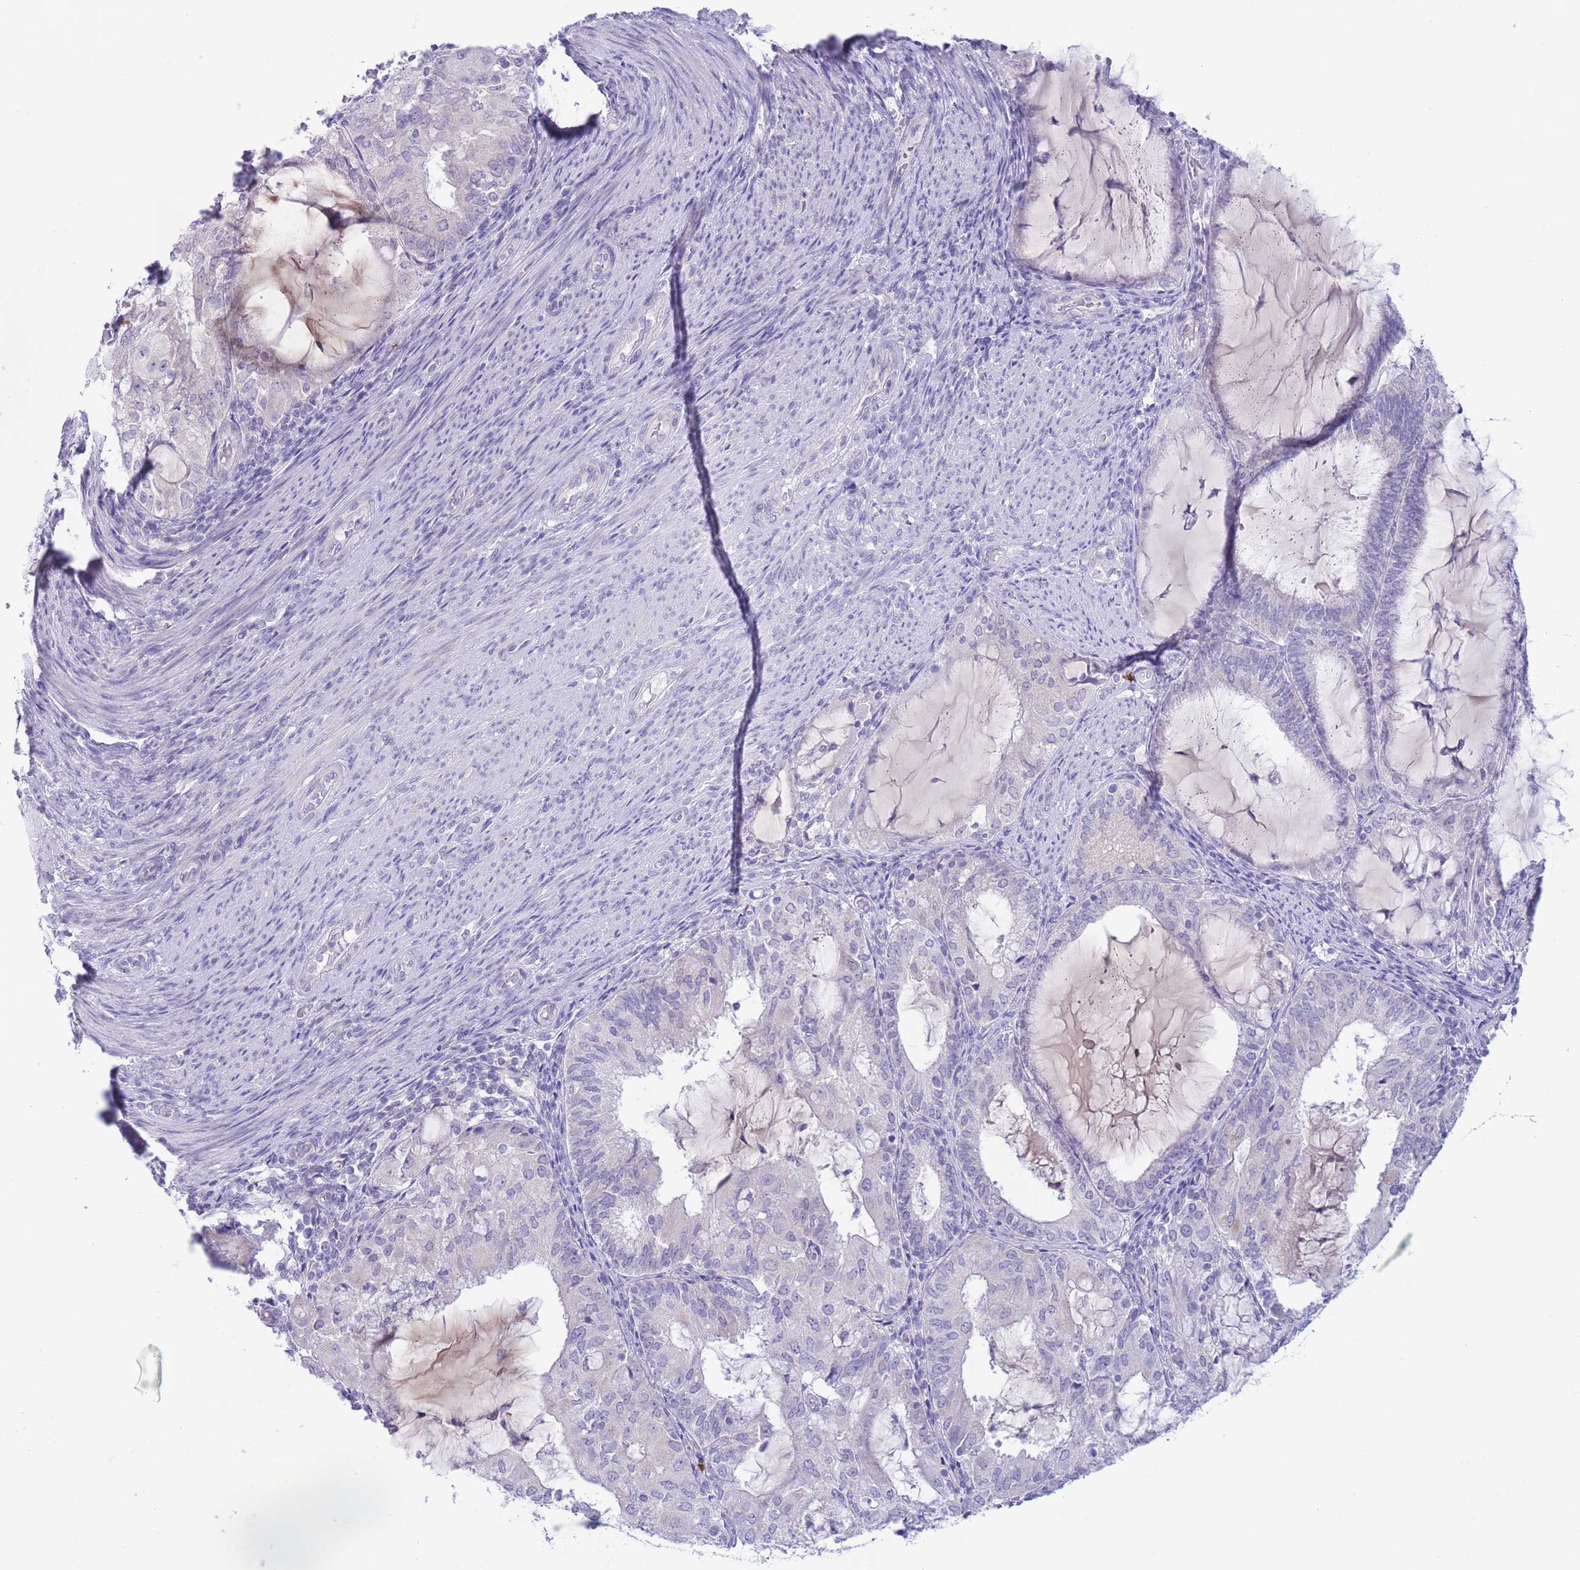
{"staining": {"intensity": "negative", "quantity": "none", "location": "none"}, "tissue": "endometrial cancer", "cell_type": "Tumor cells", "image_type": "cancer", "snomed": [{"axis": "morphology", "description": "Adenocarcinoma, NOS"}, {"axis": "topography", "description": "Endometrium"}], "caption": "IHC micrograph of endometrial cancer stained for a protein (brown), which displays no expression in tumor cells.", "gene": "ASAP3", "patient": {"sex": "female", "age": 81}}